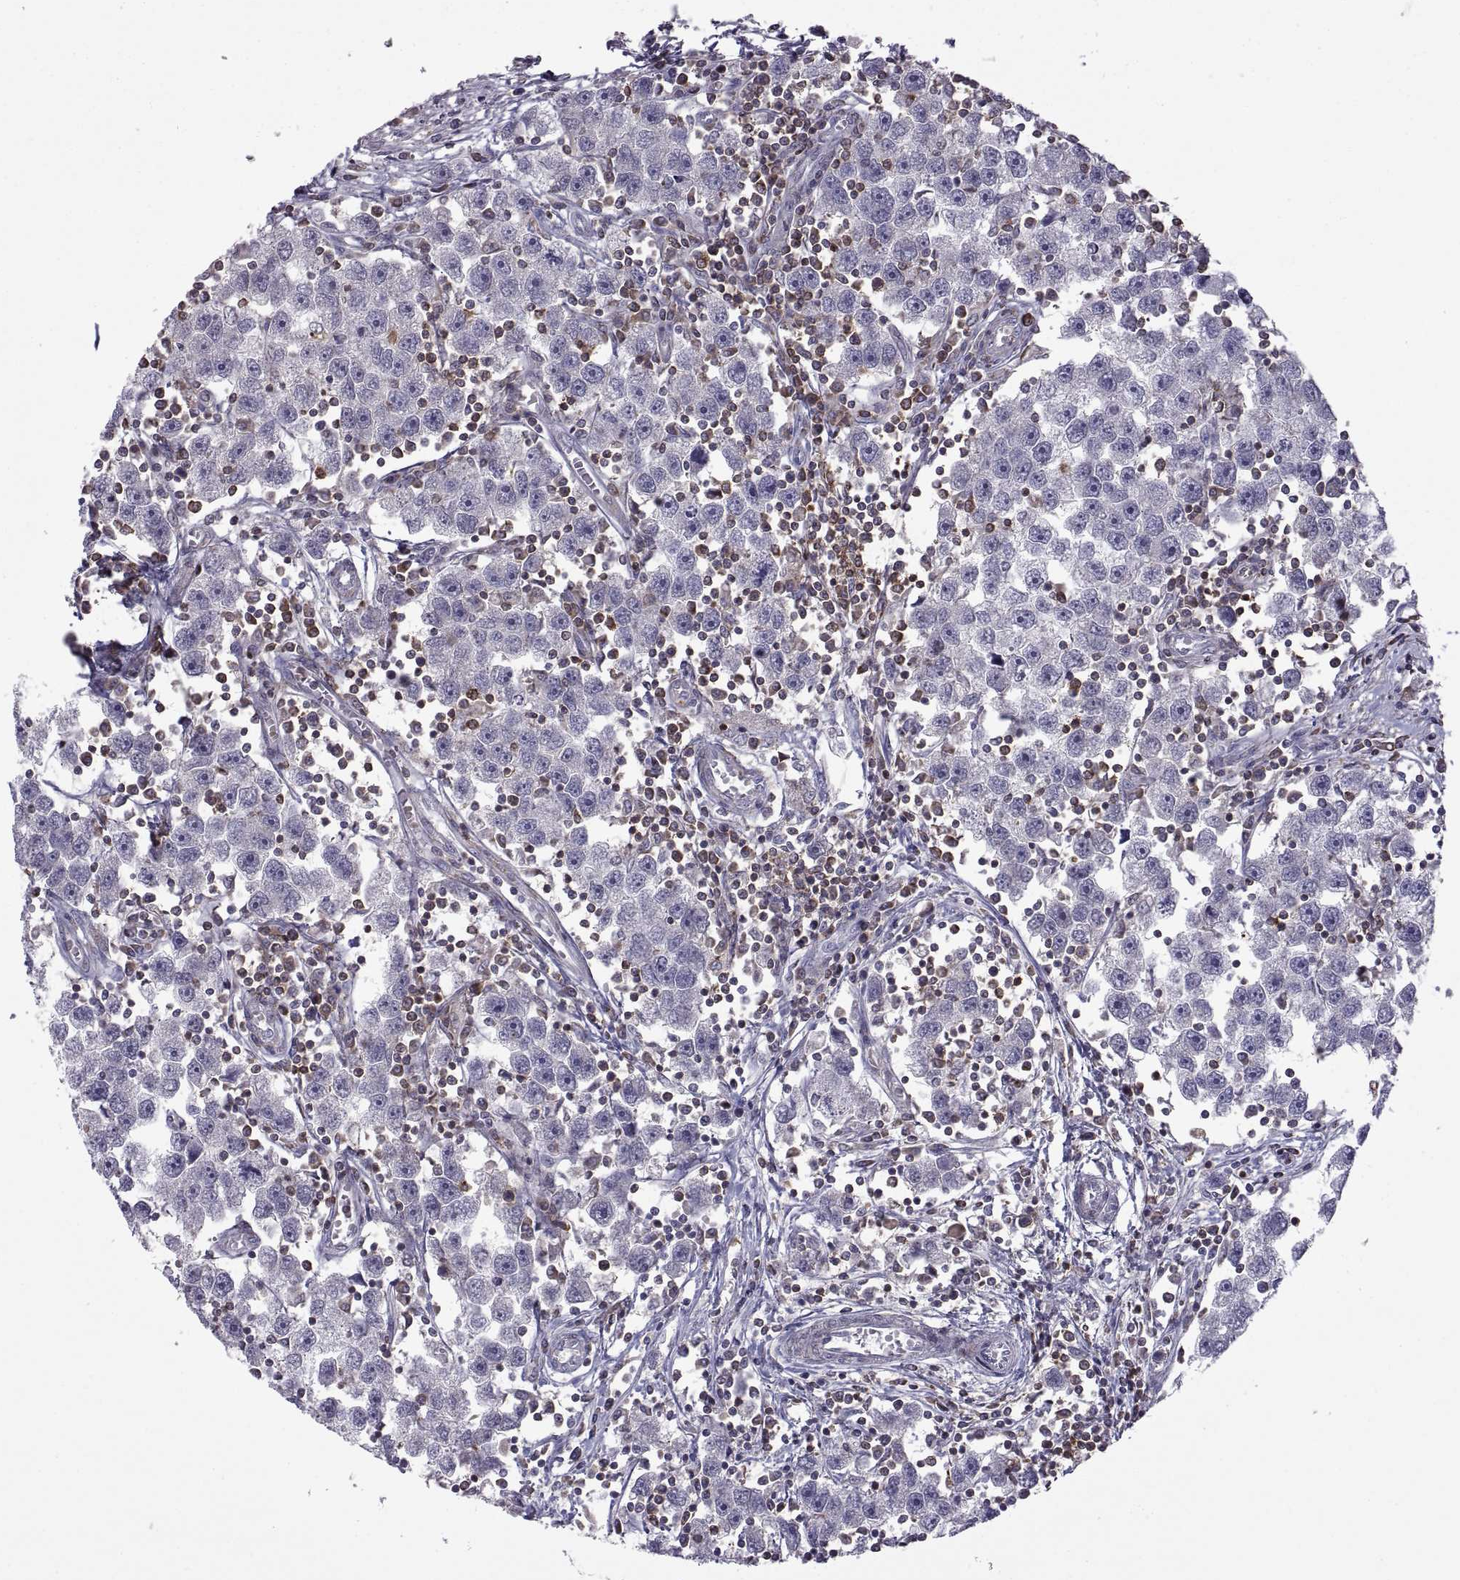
{"staining": {"intensity": "negative", "quantity": "none", "location": "none"}, "tissue": "testis cancer", "cell_type": "Tumor cells", "image_type": "cancer", "snomed": [{"axis": "morphology", "description": "Seminoma, NOS"}, {"axis": "topography", "description": "Testis"}], "caption": "Tumor cells are negative for protein expression in human seminoma (testis).", "gene": "EZR", "patient": {"sex": "male", "age": 30}}